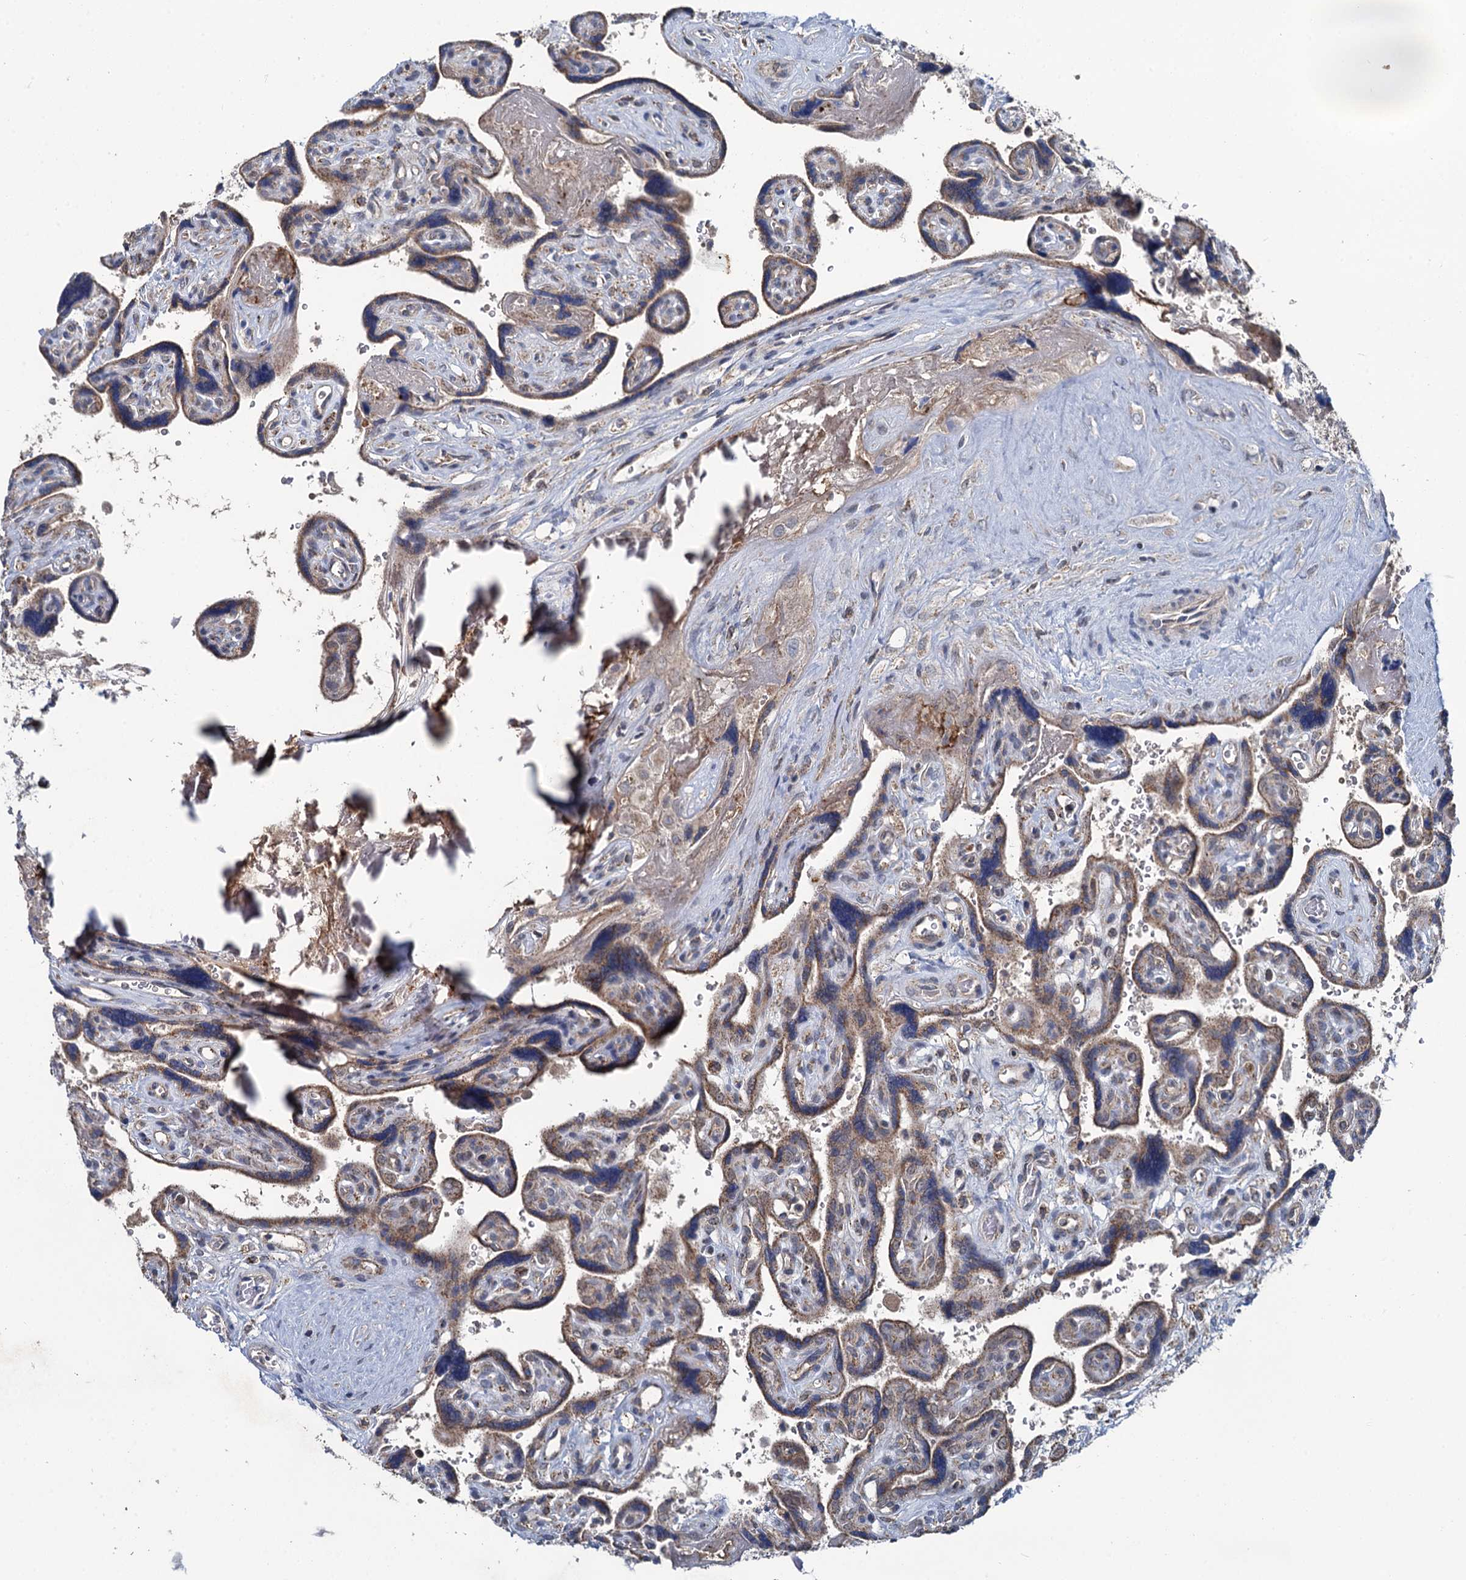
{"staining": {"intensity": "weak", "quantity": ">75%", "location": "cytoplasmic/membranous"}, "tissue": "placenta", "cell_type": "Trophoblastic cells", "image_type": "normal", "snomed": [{"axis": "morphology", "description": "Normal tissue, NOS"}, {"axis": "topography", "description": "Placenta"}], "caption": "Brown immunohistochemical staining in normal human placenta demonstrates weak cytoplasmic/membranous positivity in approximately >75% of trophoblastic cells.", "gene": "METTL4", "patient": {"sex": "female", "age": 39}}